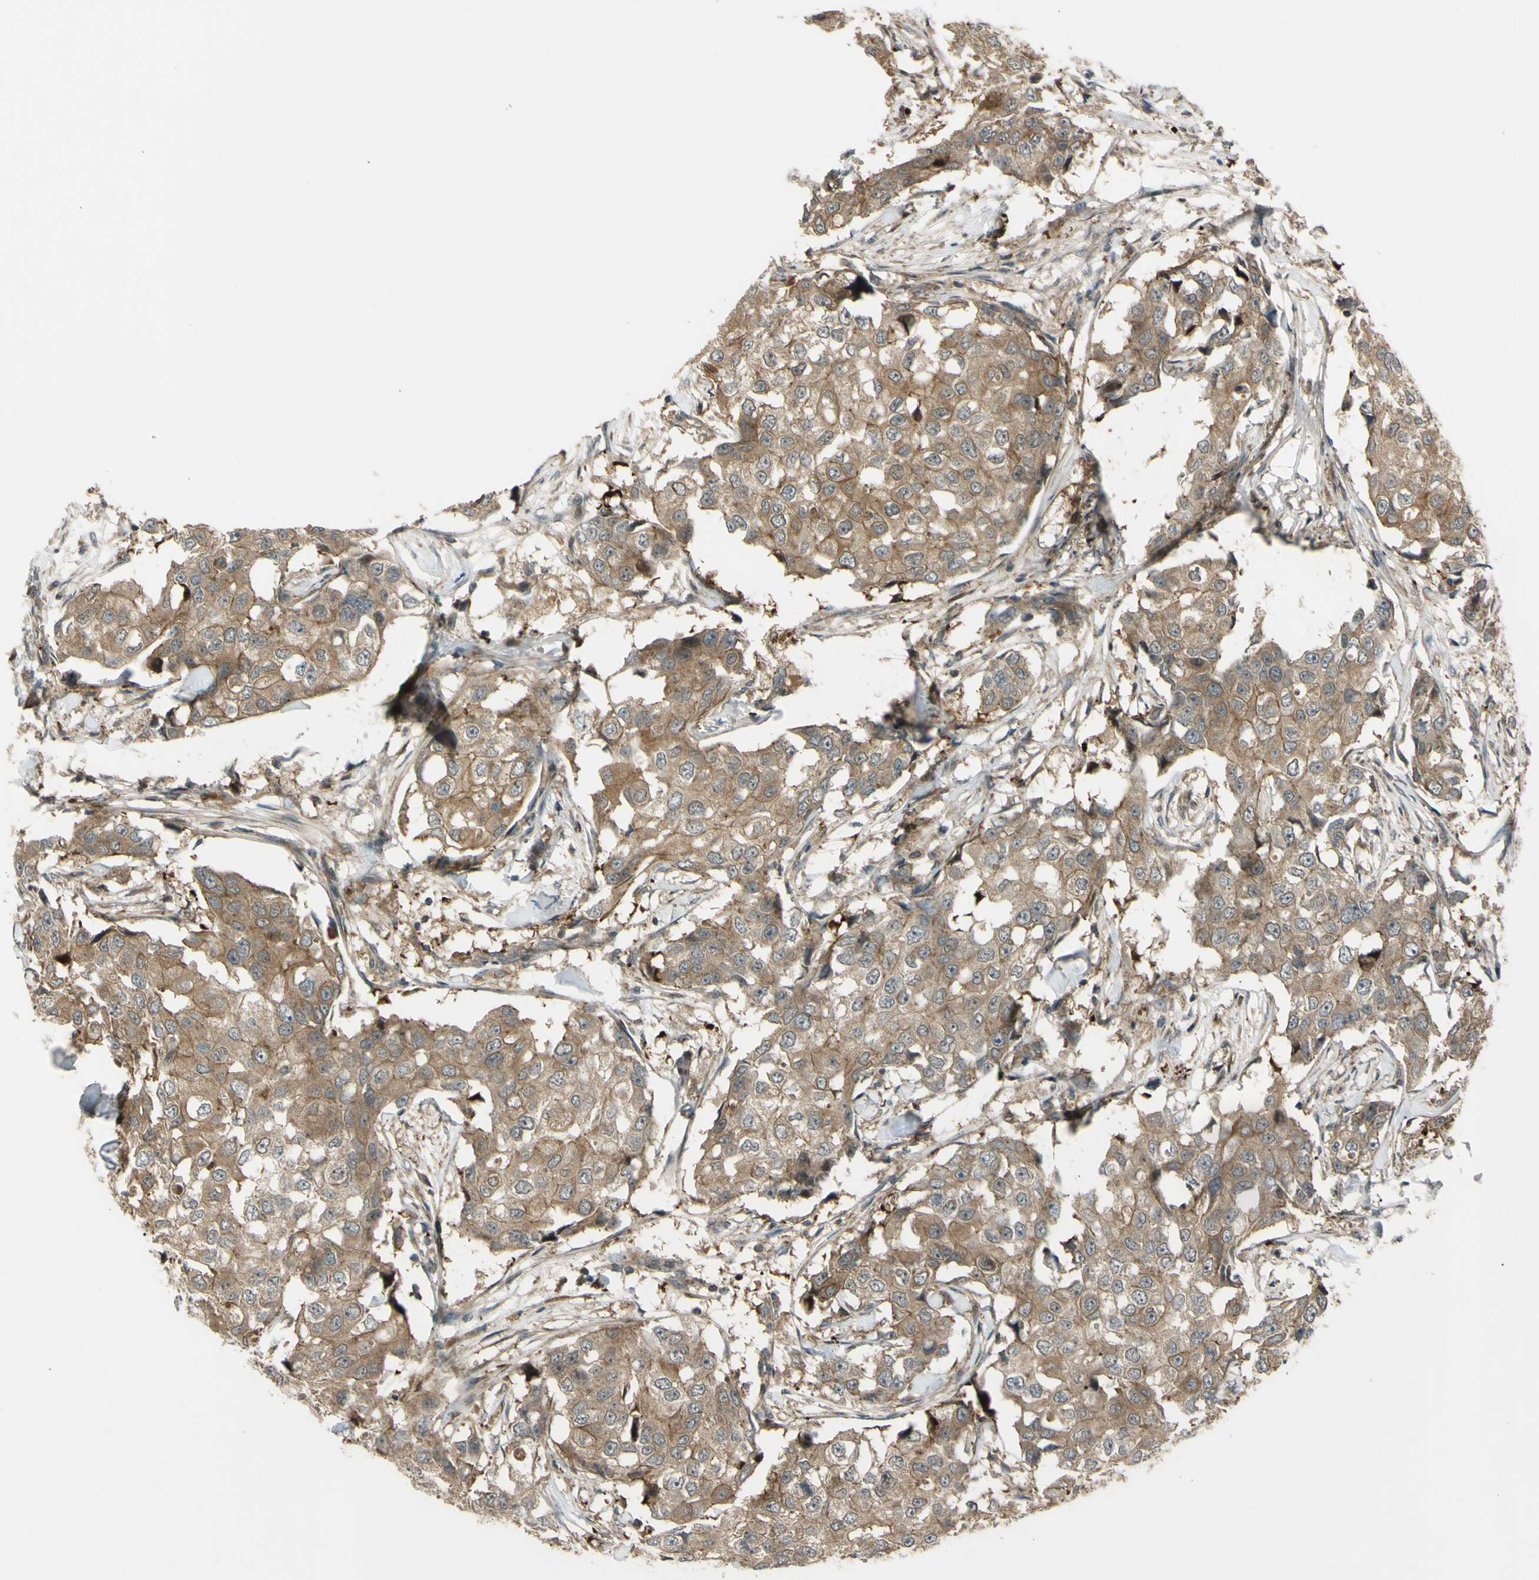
{"staining": {"intensity": "moderate", "quantity": ">75%", "location": "cytoplasmic/membranous"}, "tissue": "breast cancer", "cell_type": "Tumor cells", "image_type": "cancer", "snomed": [{"axis": "morphology", "description": "Duct carcinoma"}, {"axis": "topography", "description": "Breast"}], "caption": "Breast cancer stained for a protein reveals moderate cytoplasmic/membranous positivity in tumor cells.", "gene": "FLII", "patient": {"sex": "female", "age": 27}}